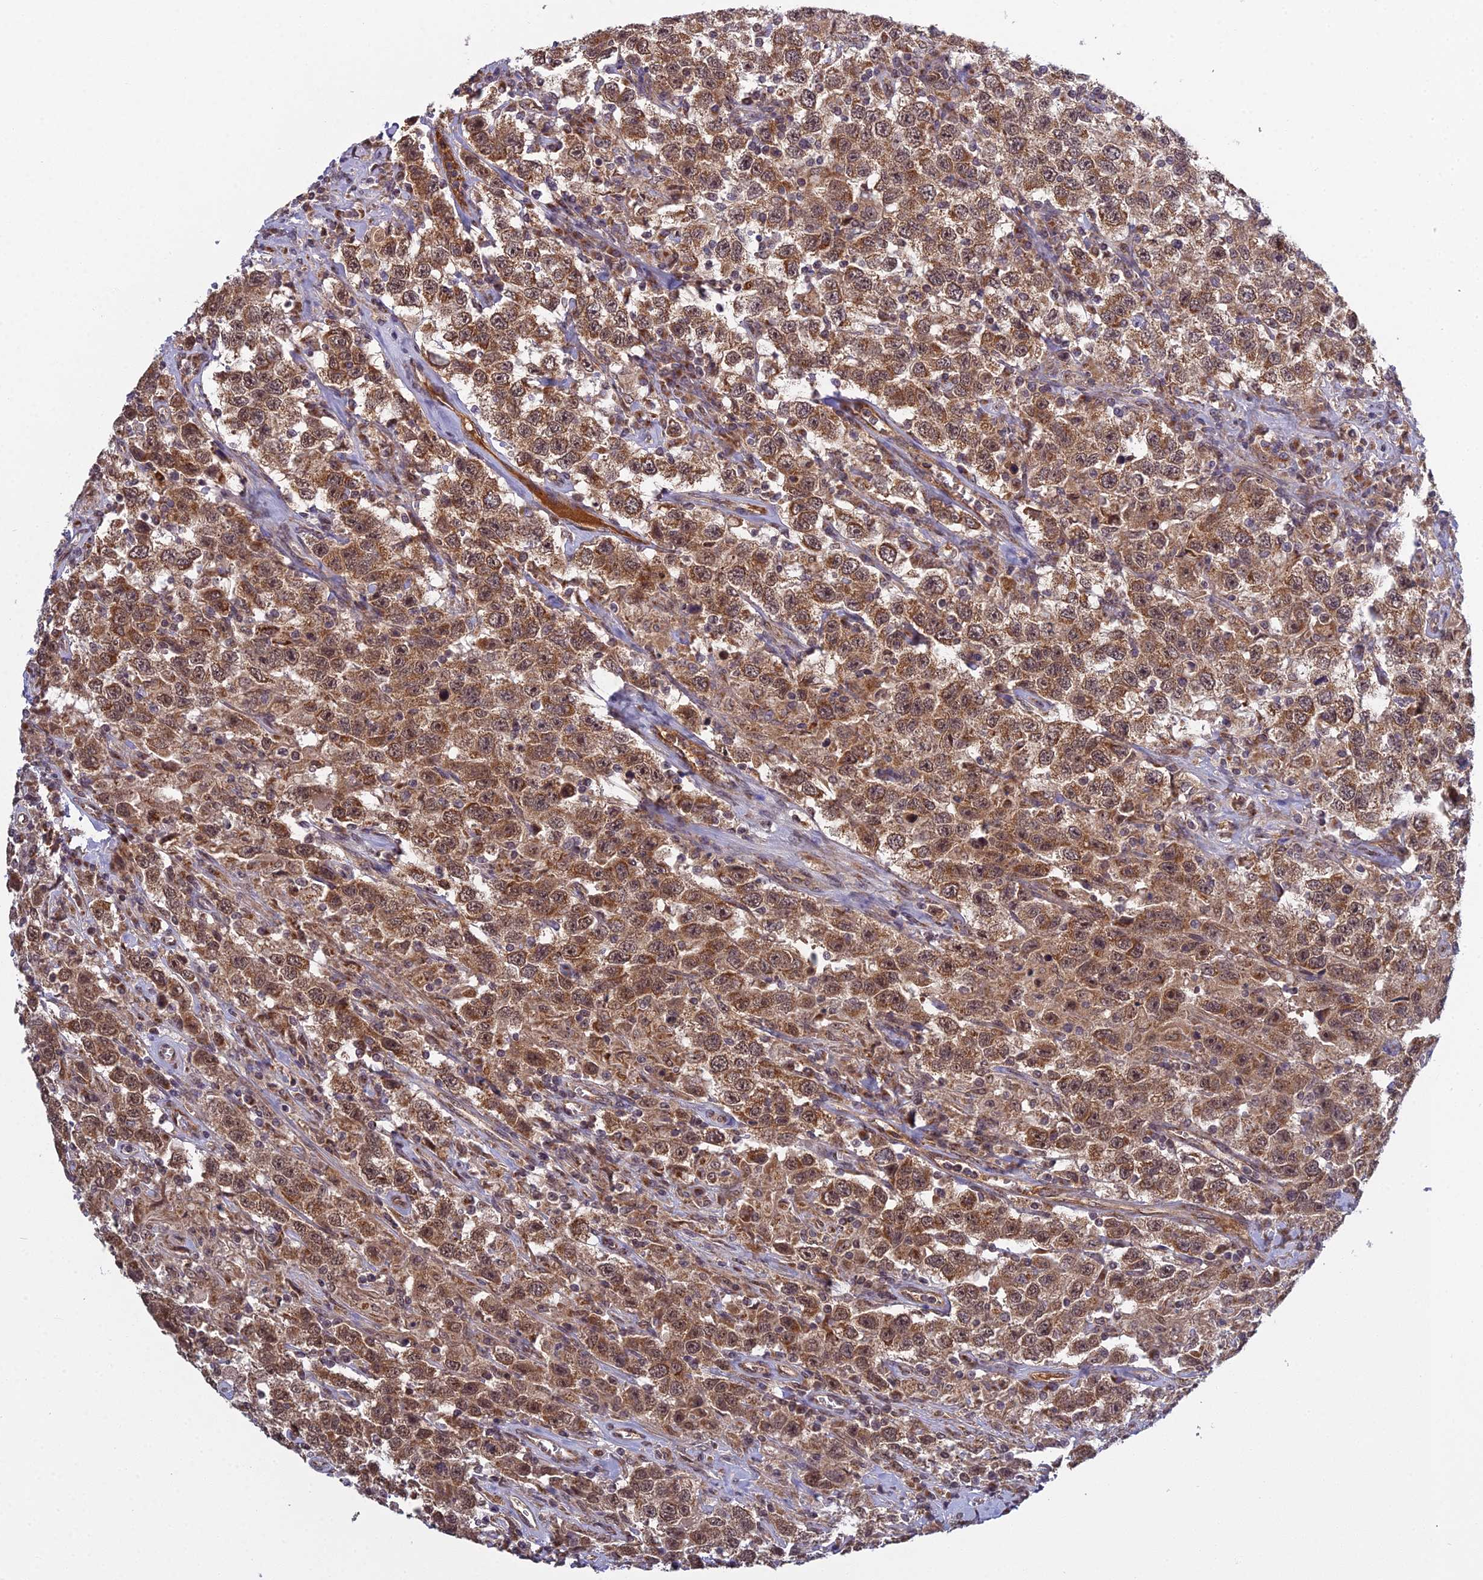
{"staining": {"intensity": "moderate", "quantity": ">75%", "location": "cytoplasmic/membranous,nuclear"}, "tissue": "testis cancer", "cell_type": "Tumor cells", "image_type": "cancer", "snomed": [{"axis": "morphology", "description": "Seminoma, NOS"}, {"axis": "topography", "description": "Testis"}], "caption": "Protein analysis of testis seminoma tissue exhibits moderate cytoplasmic/membranous and nuclear positivity in about >75% of tumor cells. (DAB IHC with brightfield microscopy, high magnification).", "gene": "MEOX1", "patient": {"sex": "male", "age": 41}}